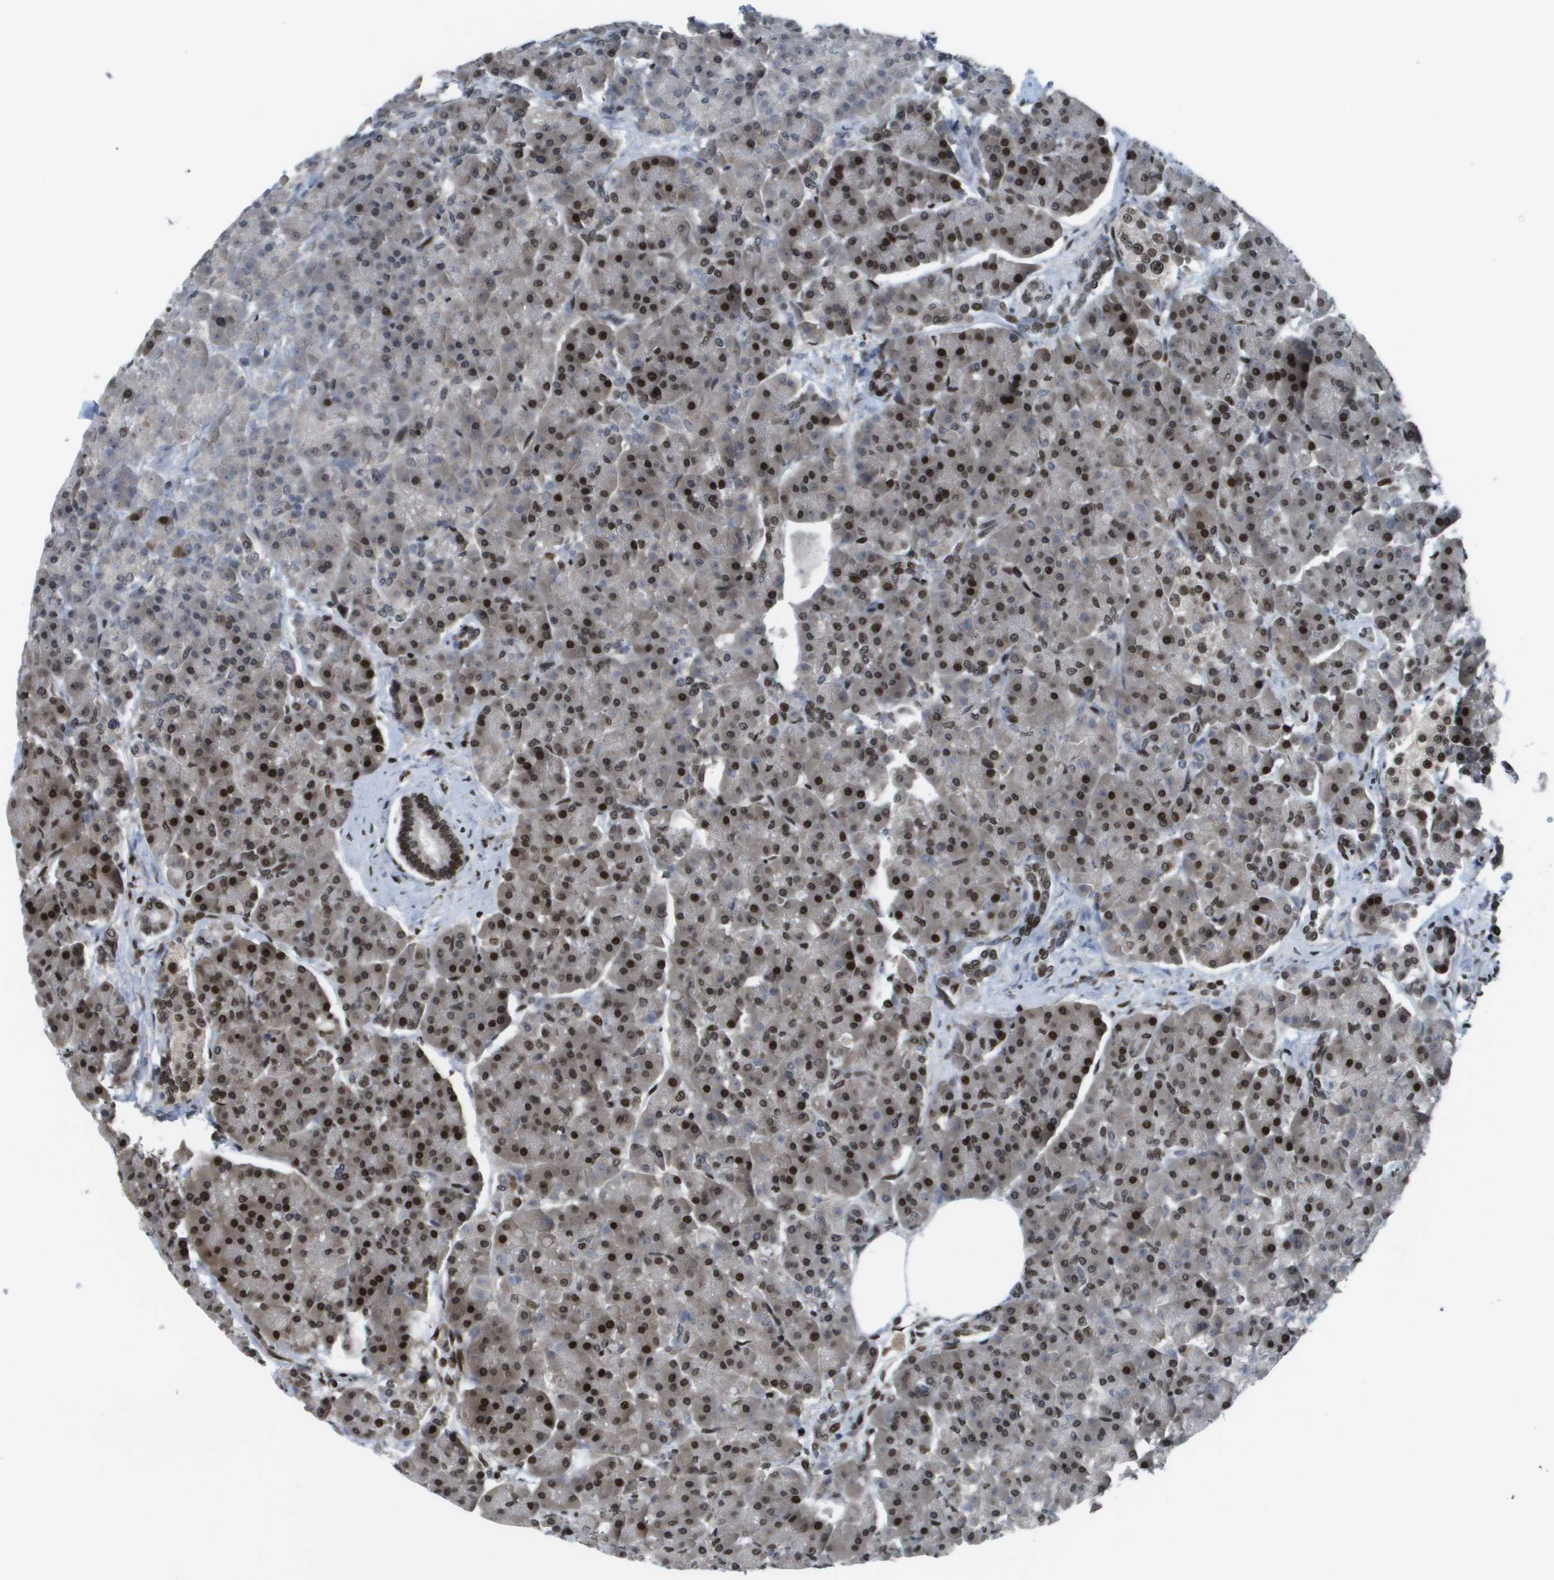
{"staining": {"intensity": "strong", "quantity": ">75%", "location": "cytoplasmic/membranous,nuclear"}, "tissue": "pancreas", "cell_type": "Exocrine glandular cells", "image_type": "normal", "snomed": [{"axis": "morphology", "description": "Normal tissue, NOS"}, {"axis": "topography", "description": "Pancreas"}], "caption": "A high amount of strong cytoplasmic/membranous,nuclear staining is appreciated in about >75% of exocrine glandular cells in benign pancreas.", "gene": "RECQL4", "patient": {"sex": "female", "age": 70}}